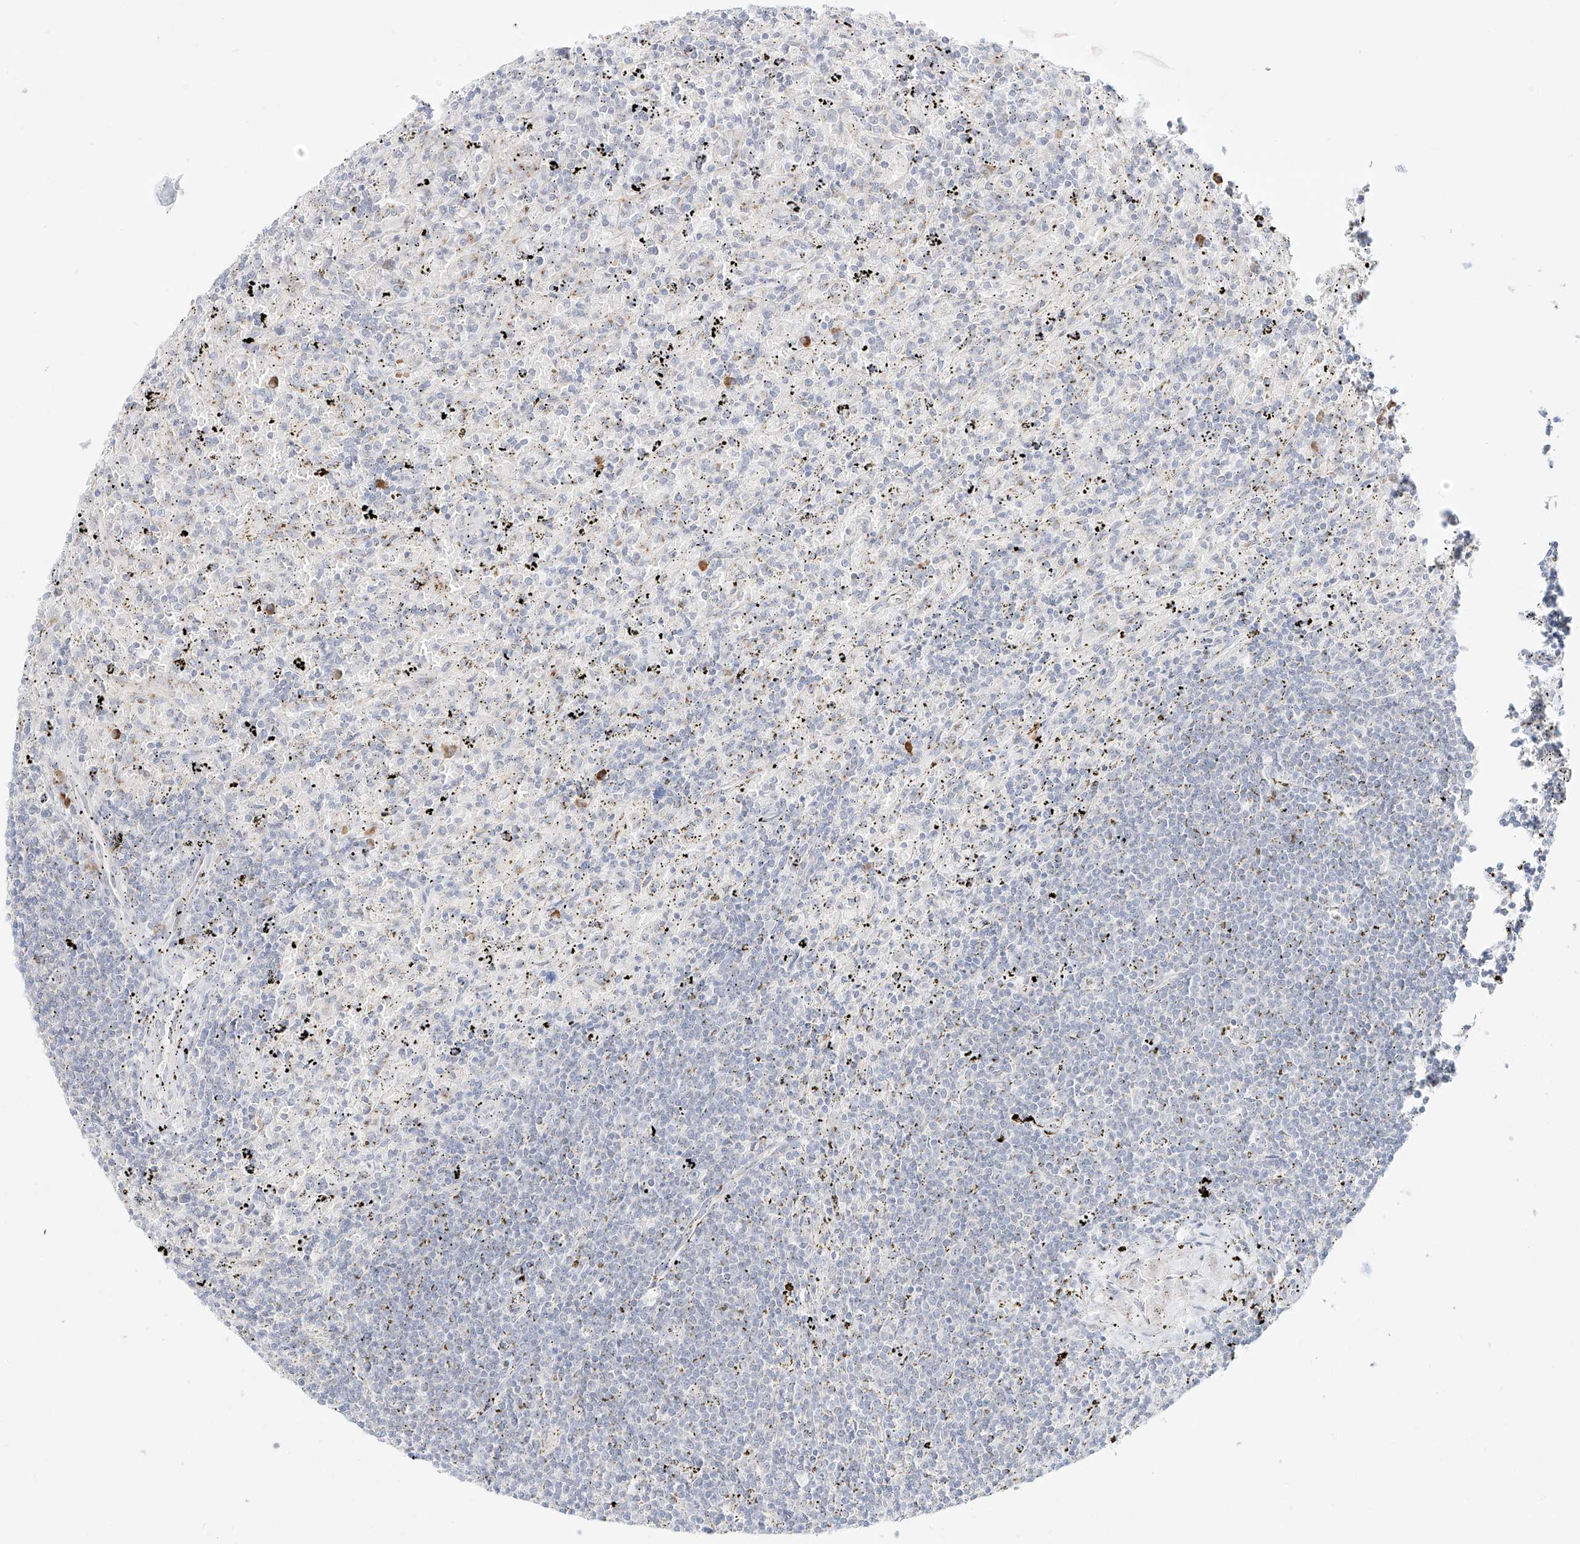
{"staining": {"intensity": "negative", "quantity": "none", "location": "none"}, "tissue": "lymphoma", "cell_type": "Tumor cells", "image_type": "cancer", "snomed": [{"axis": "morphology", "description": "Malignant lymphoma, non-Hodgkin's type, Low grade"}, {"axis": "topography", "description": "Spleen"}], "caption": "Tumor cells show no significant expression in lymphoma.", "gene": "BSDC1", "patient": {"sex": "male", "age": 76}}